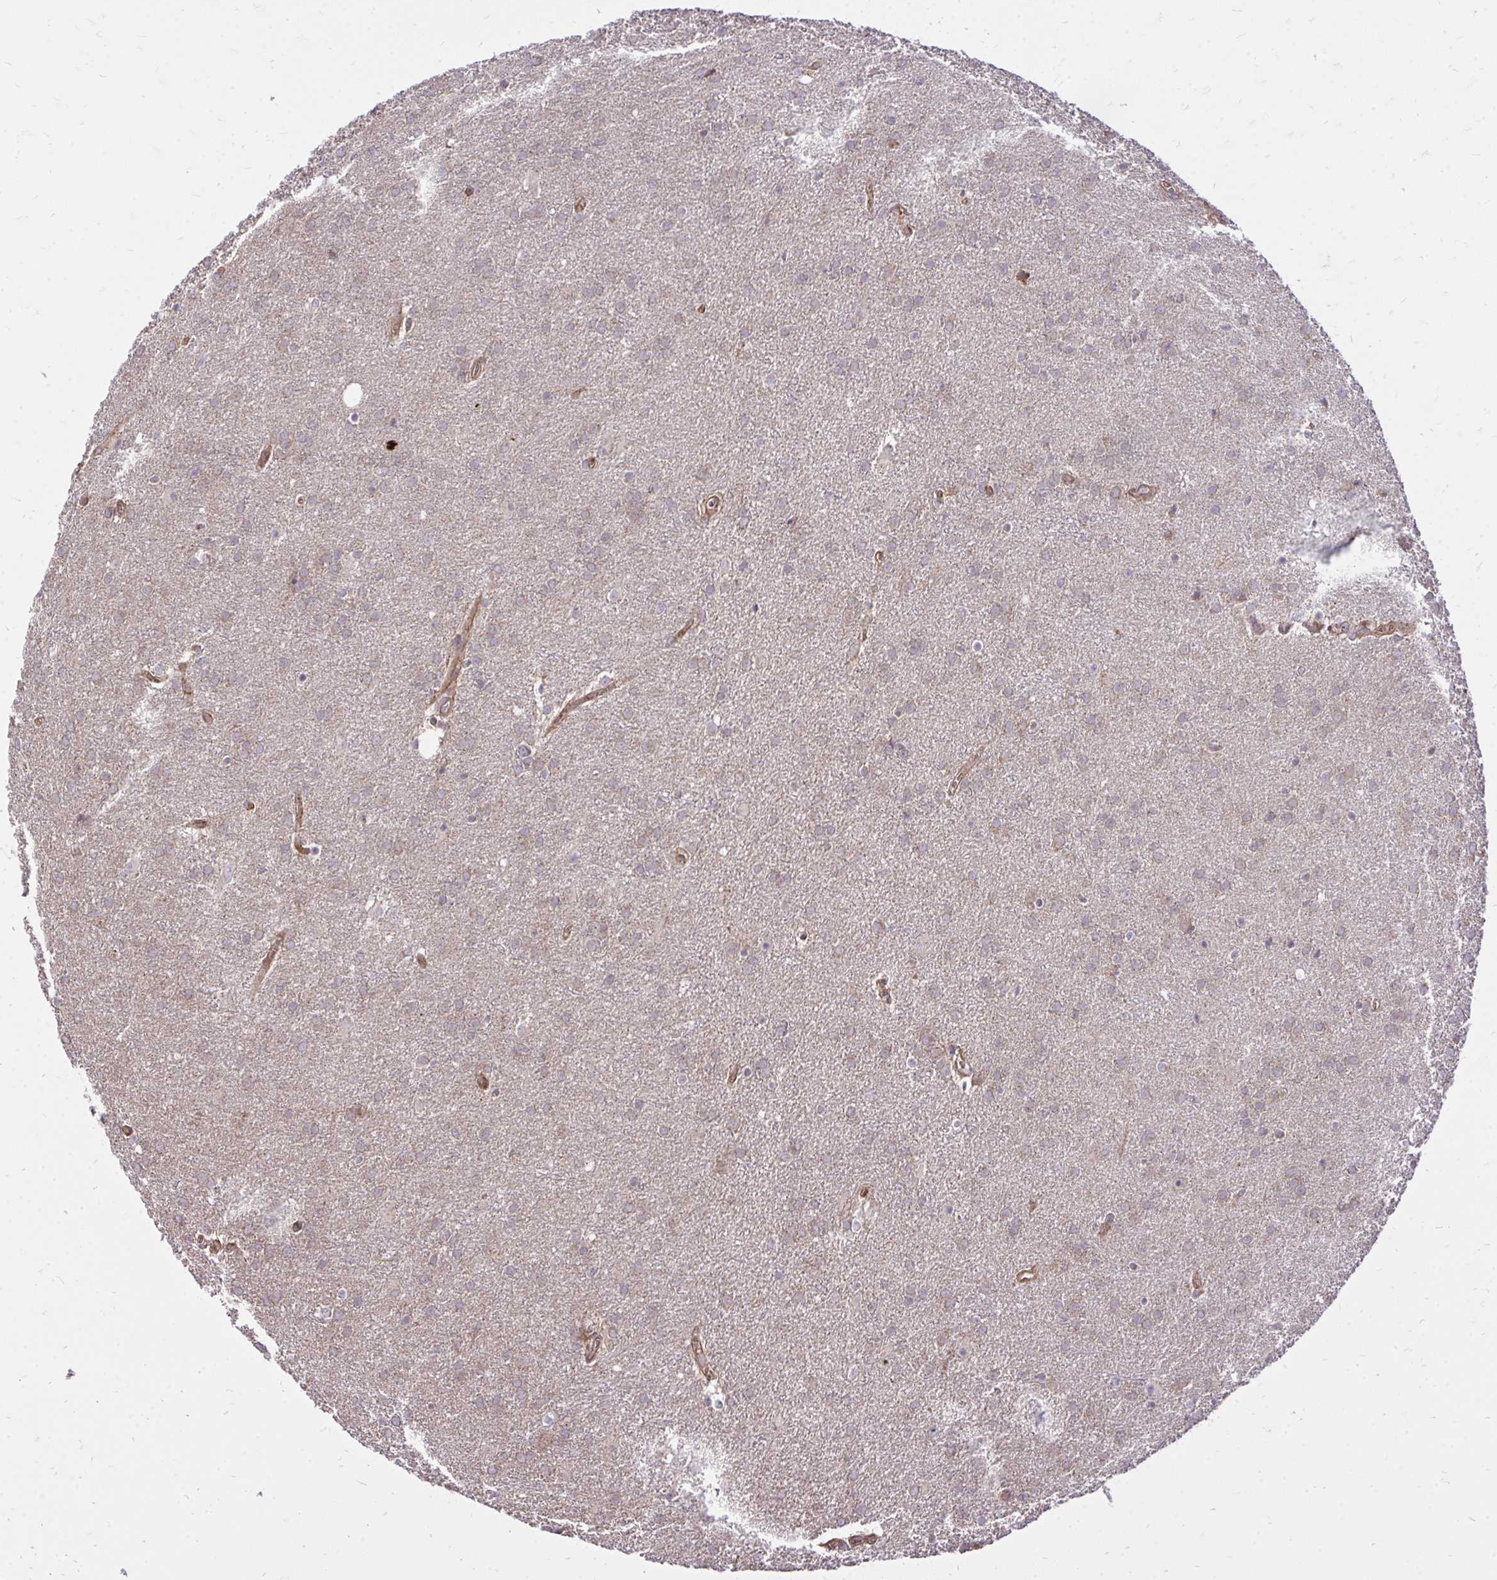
{"staining": {"intensity": "weak", "quantity": "<25%", "location": "cytoplasmic/membranous"}, "tissue": "glioma", "cell_type": "Tumor cells", "image_type": "cancer", "snomed": [{"axis": "morphology", "description": "Glioma, malignant, Low grade"}, {"axis": "topography", "description": "Brain"}], "caption": "The image displays no staining of tumor cells in malignant glioma (low-grade). (DAB (3,3'-diaminobenzidine) immunohistochemistry, high magnification).", "gene": "SLC7A5", "patient": {"sex": "female", "age": 32}}